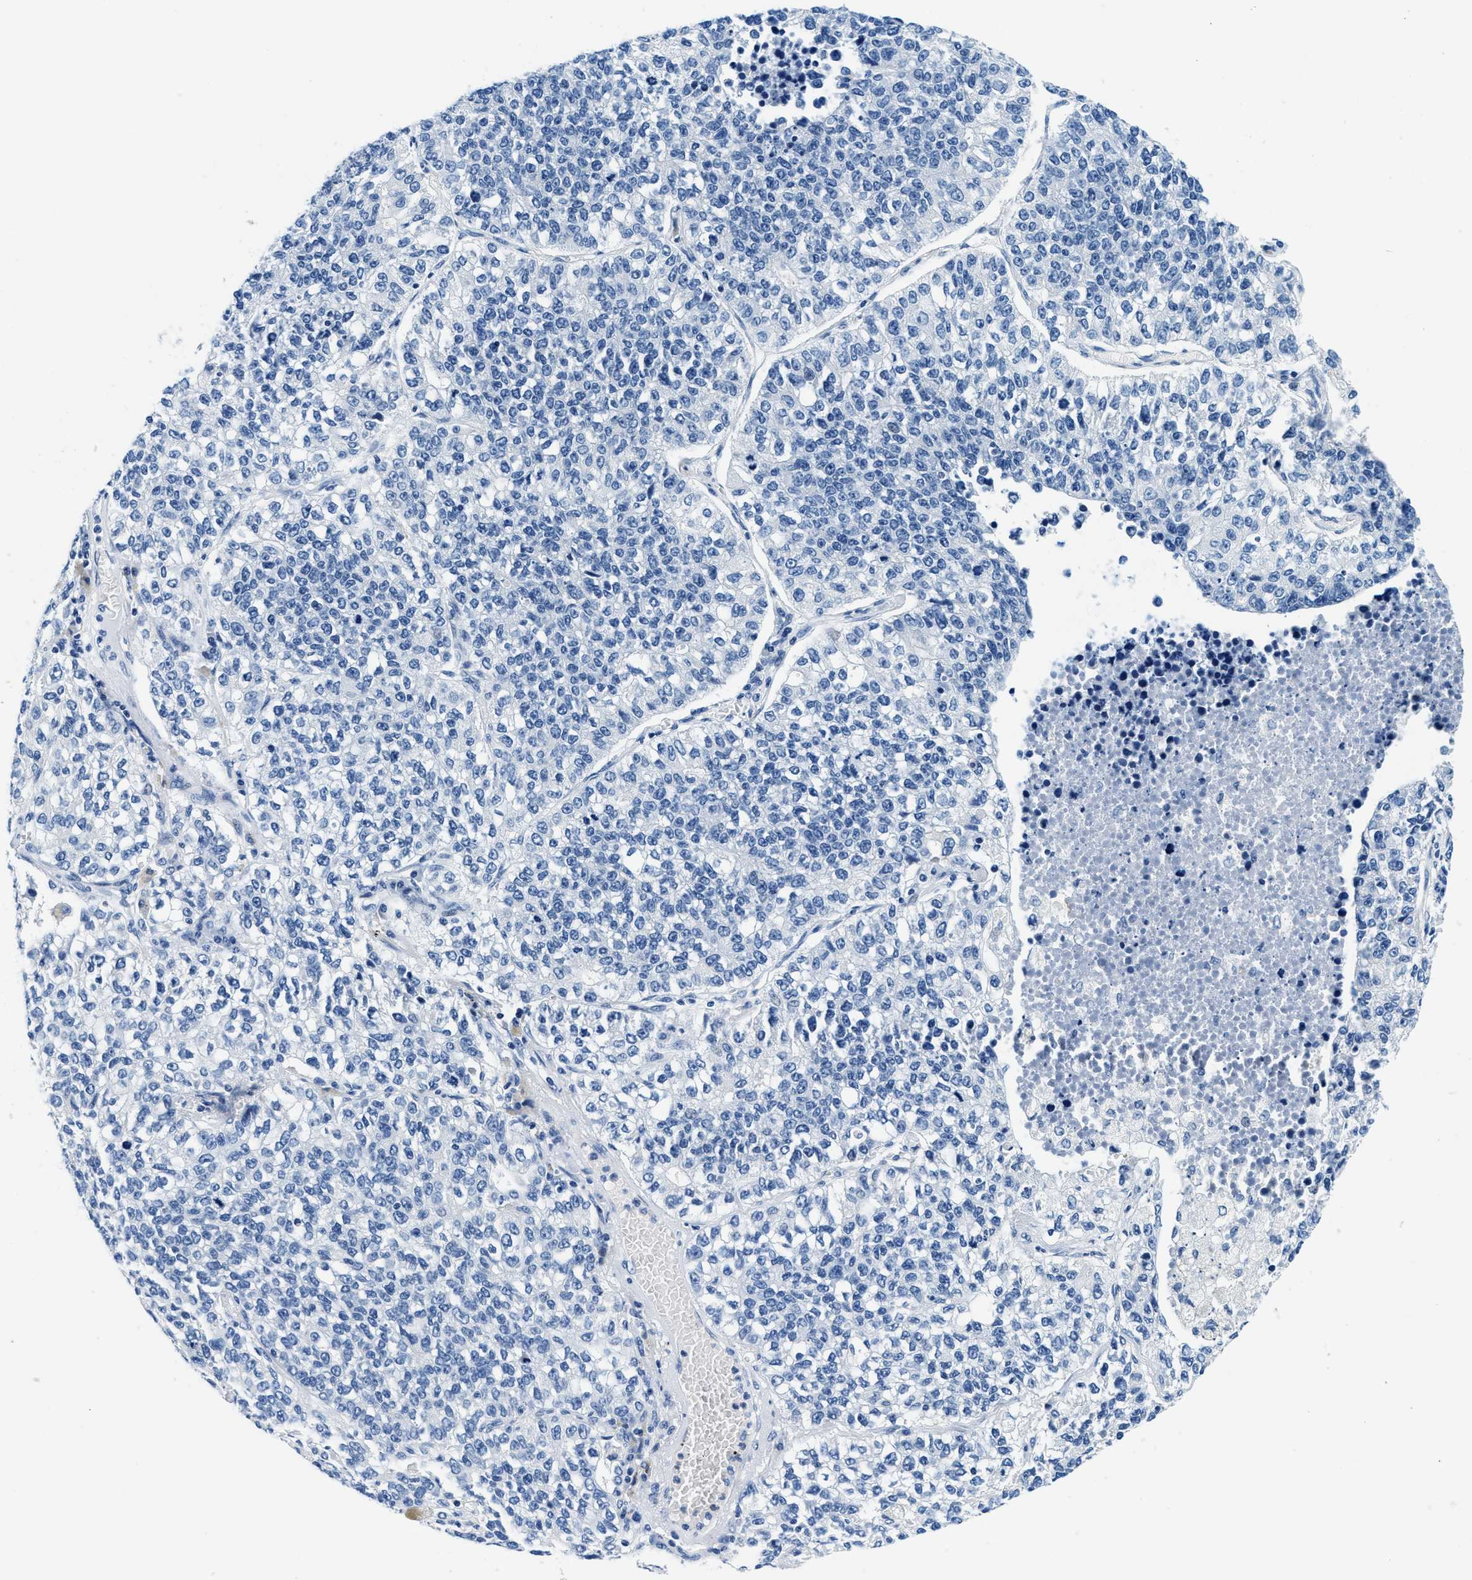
{"staining": {"intensity": "negative", "quantity": "none", "location": "none"}, "tissue": "lung cancer", "cell_type": "Tumor cells", "image_type": "cancer", "snomed": [{"axis": "morphology", "description": "Adenocarcinoma, NOS"}, {"axis": "topography", "description": "Lung"}], "caption": "The IHC photomicrograph has no significant expression in tumor cells of lung adenocarcinoma tissue.", "gene": "GSTM3", "patient": {"sex": "male", "age": 49}}